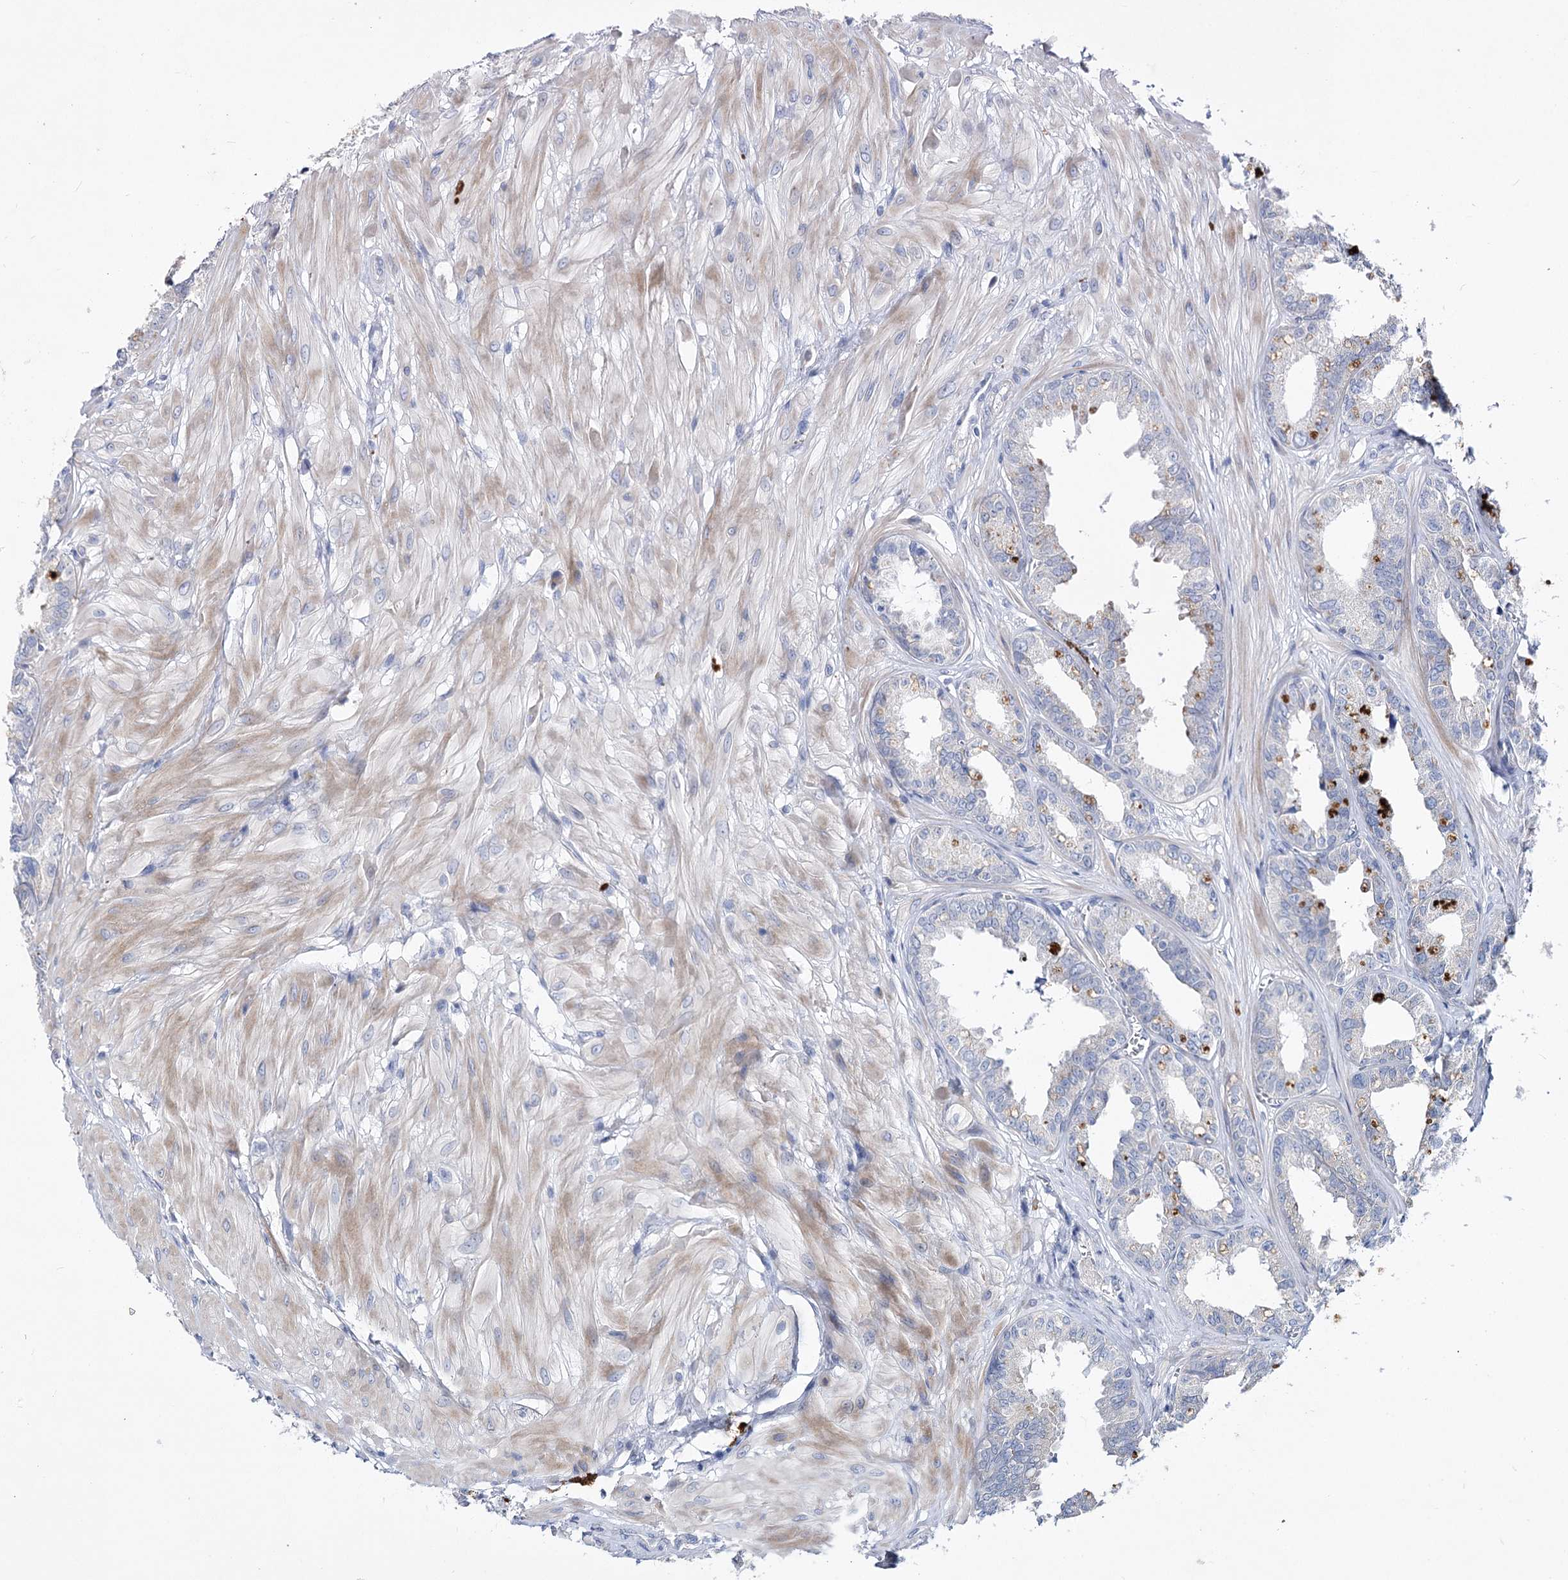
{"staining": {"intensity": "negative", "quantity": "none", "location": "none"}, "tissue": "seminal vesicle", "cell_type": "Glandular cells", "image_type": "normal", "snomed": [{"axis": "morphology", "description": "Normal tissue, NOS"}, {"axis": "topography", "description": "Prostate"}, {"axis": "topography", "description": "Seminal veicle"}], "caption": "Seminal vesicle stained for a protein using immunohistochemistry (IHC) displays no positivity glandular cells.", "gene": "LRRC14B", "patient": {"sex": "male", "age": 51}}